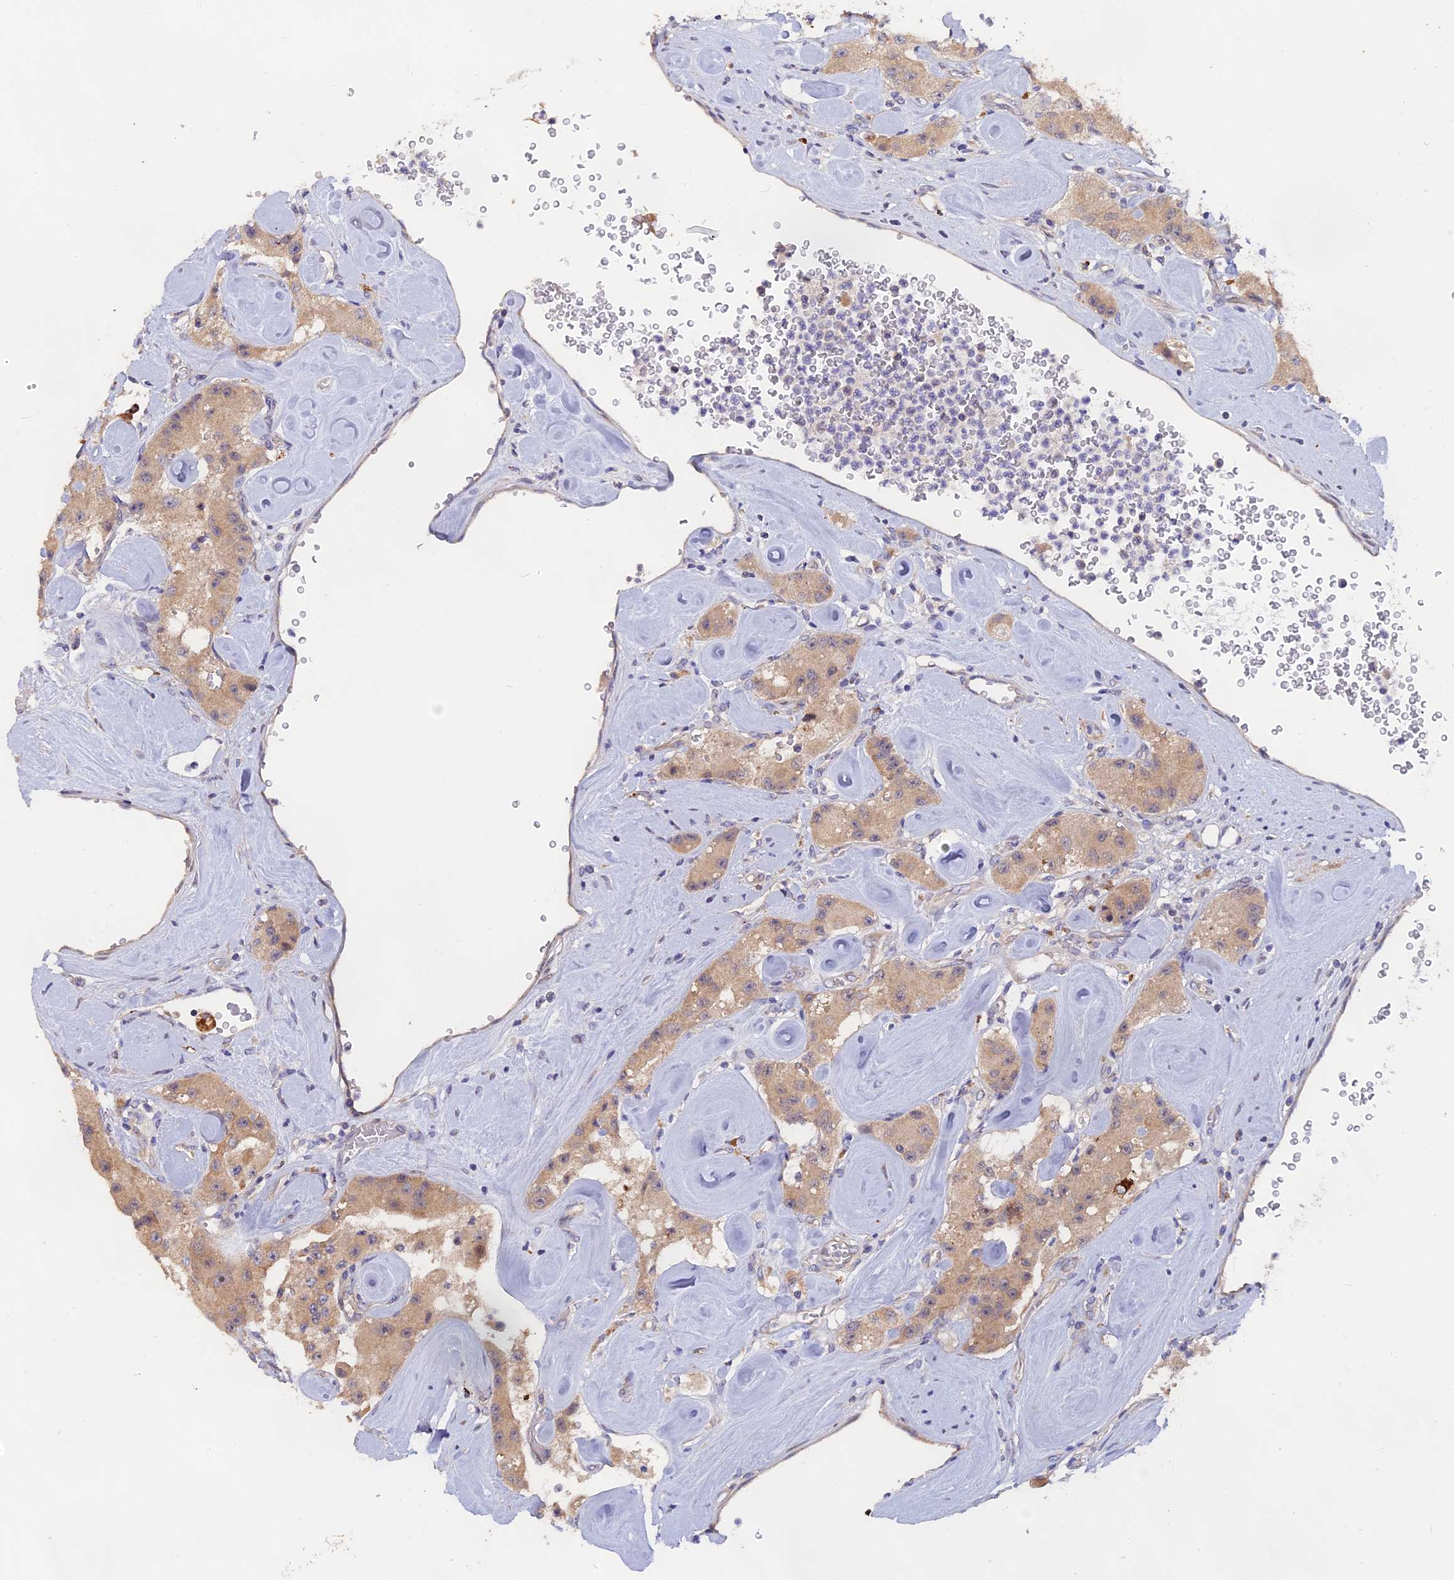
{"staining": {"intensity": "weak", "quantity": ">75%", "location": "cytoplasmic/membranous"}, "tissue": "carcinoid", "cell_type": "Tumor cells", "image_type": "cancer", "snomed": [{"axis": "morphology", "description": "Carcinoid, malignant, NOS"}, {"axis": "topography", "description": "Pancreas"}], "caption": "Immunohistochemistry (IHC) (DAB) staining of malignant carcinoid displays weak cytoplasmic/membranous protein staining in approximately >75% of tumor cells.", "gene": "TENT4B", "patient": {"sex": "male", "age": 41}}